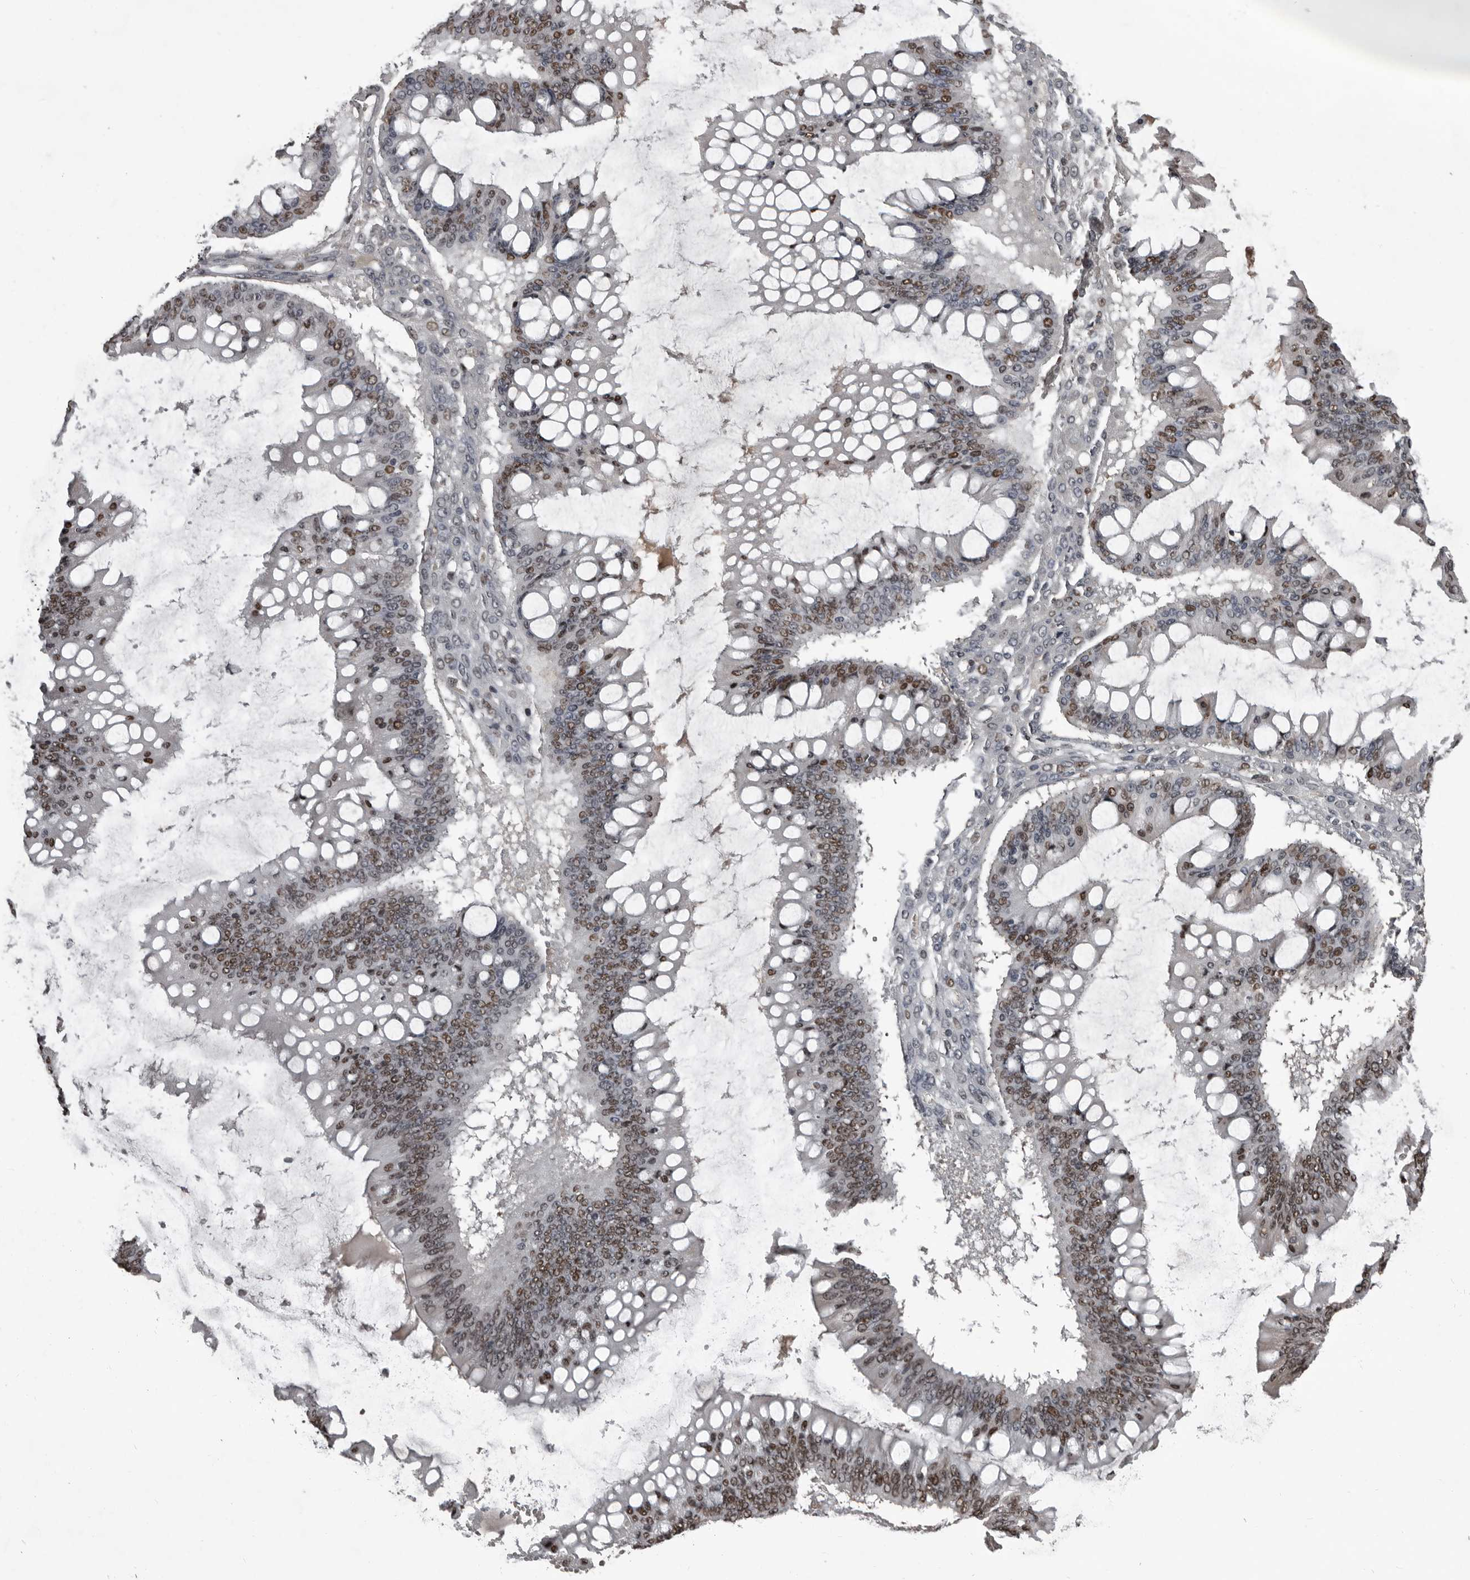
{"staining": {"intensity": "moderate", "quantity": ">75%", "location": "nuclear"}, "tissue": "ovarian cancer", "cell_type": "Tumor cells", "image_type": "cancer", "snomed": [{"axis": "morphology", "description": "Cystadenocarcinoma, mucinous, NOS"}, {"axis": "topography", "description": "Ovary"}], "caption": "This micrograph reveals ovarian cancer (mucinous cystadenocarcinoma) stained with IHC to label a protein in brown. The nuclear of tumor cells show moderate positivity for the protein. Nuclei are counter-stained blue.", "gene": "CHD1L", "patient": {"sex": "female", "age": 73}}